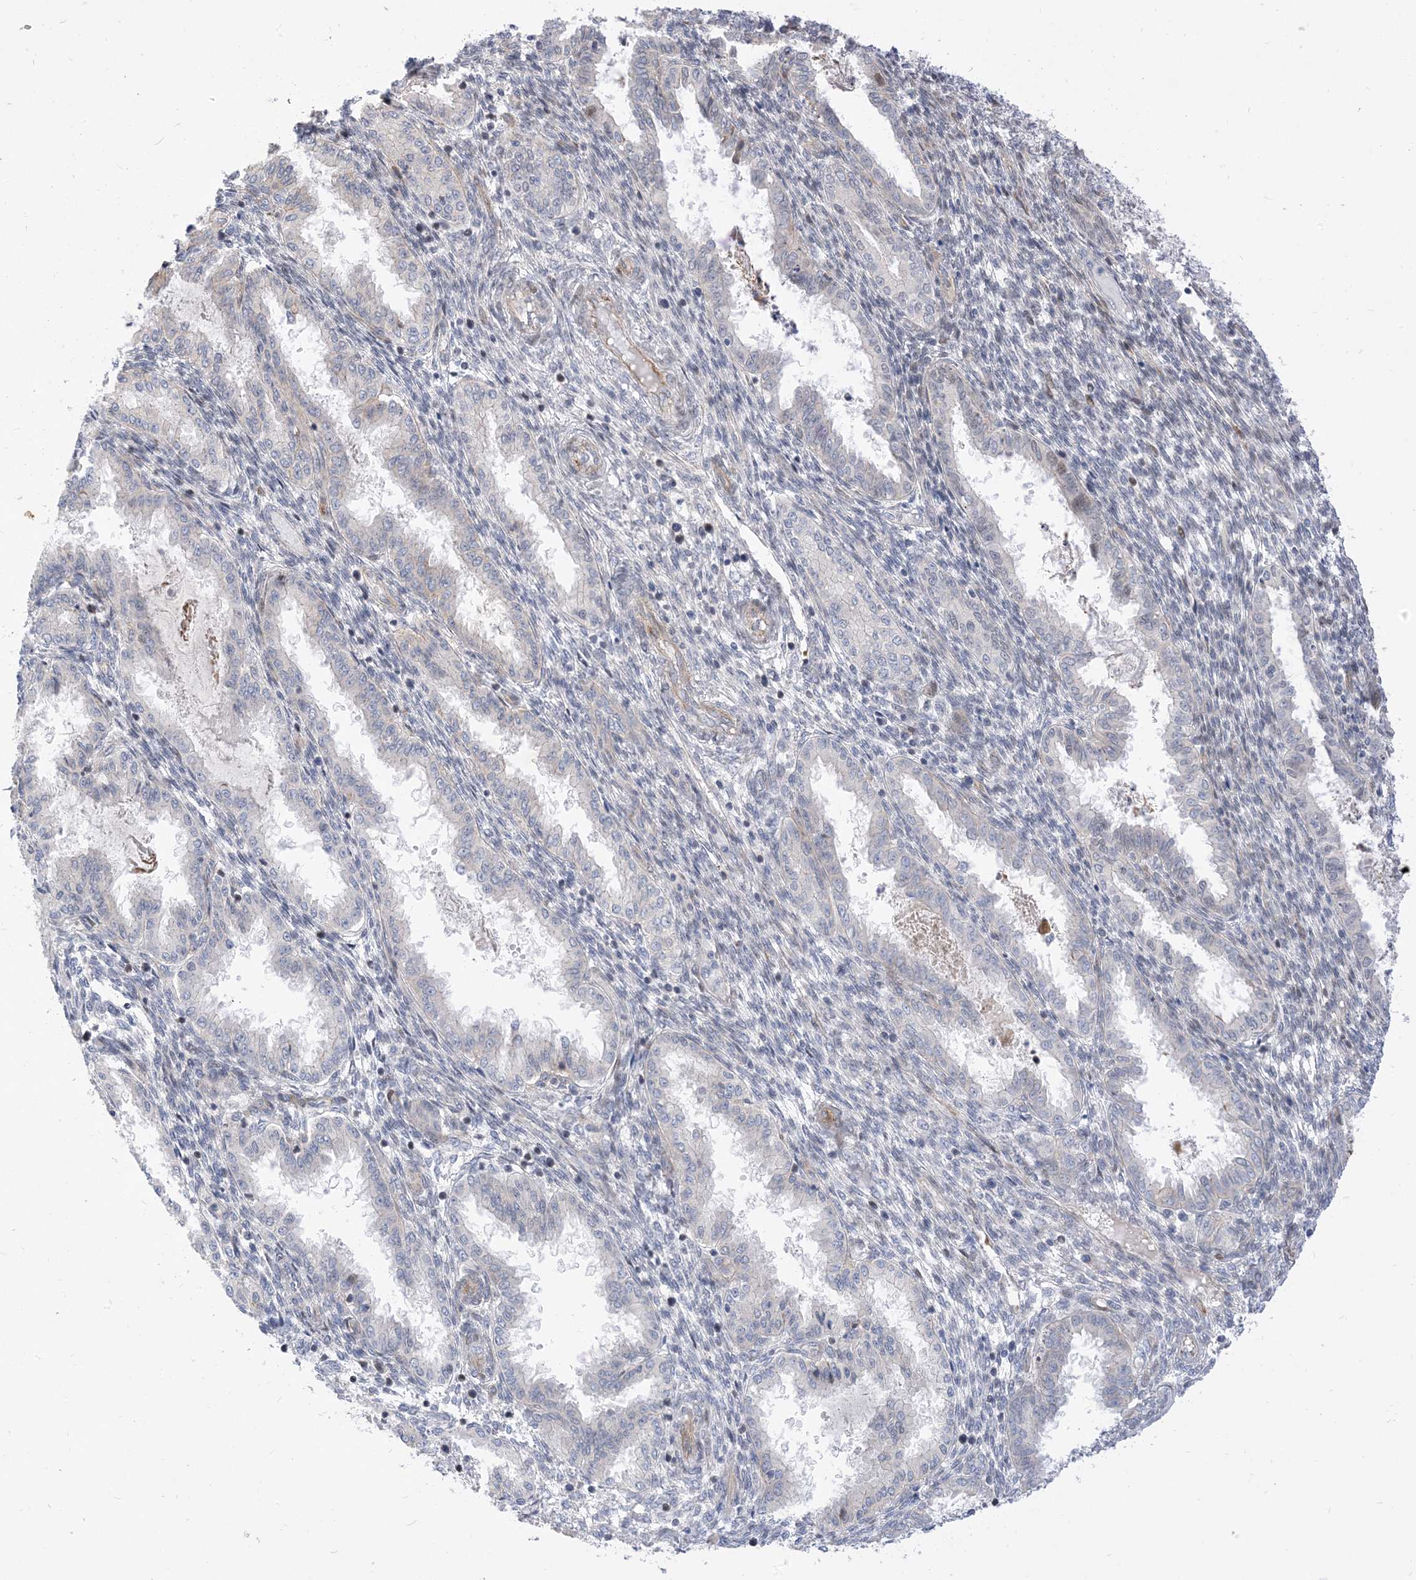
{"staining": {"intensity": "negative", "quantity": "none", "location": "none"}, "tissue": "endometrium", "cell_type": "Cells in endometrial stroma", "image_type": "normal", "snomed": [{"axis": "morphology", "description": "Normal tissue, NOS"}, {"axis": "topography", "description": "Endometrium"}], "caption": "Cells in endometrial stroma are negative for brown protein staining in benign endometrium.", "gene": "TYSND1", "patient": {"sex": "female", "age": 33}}